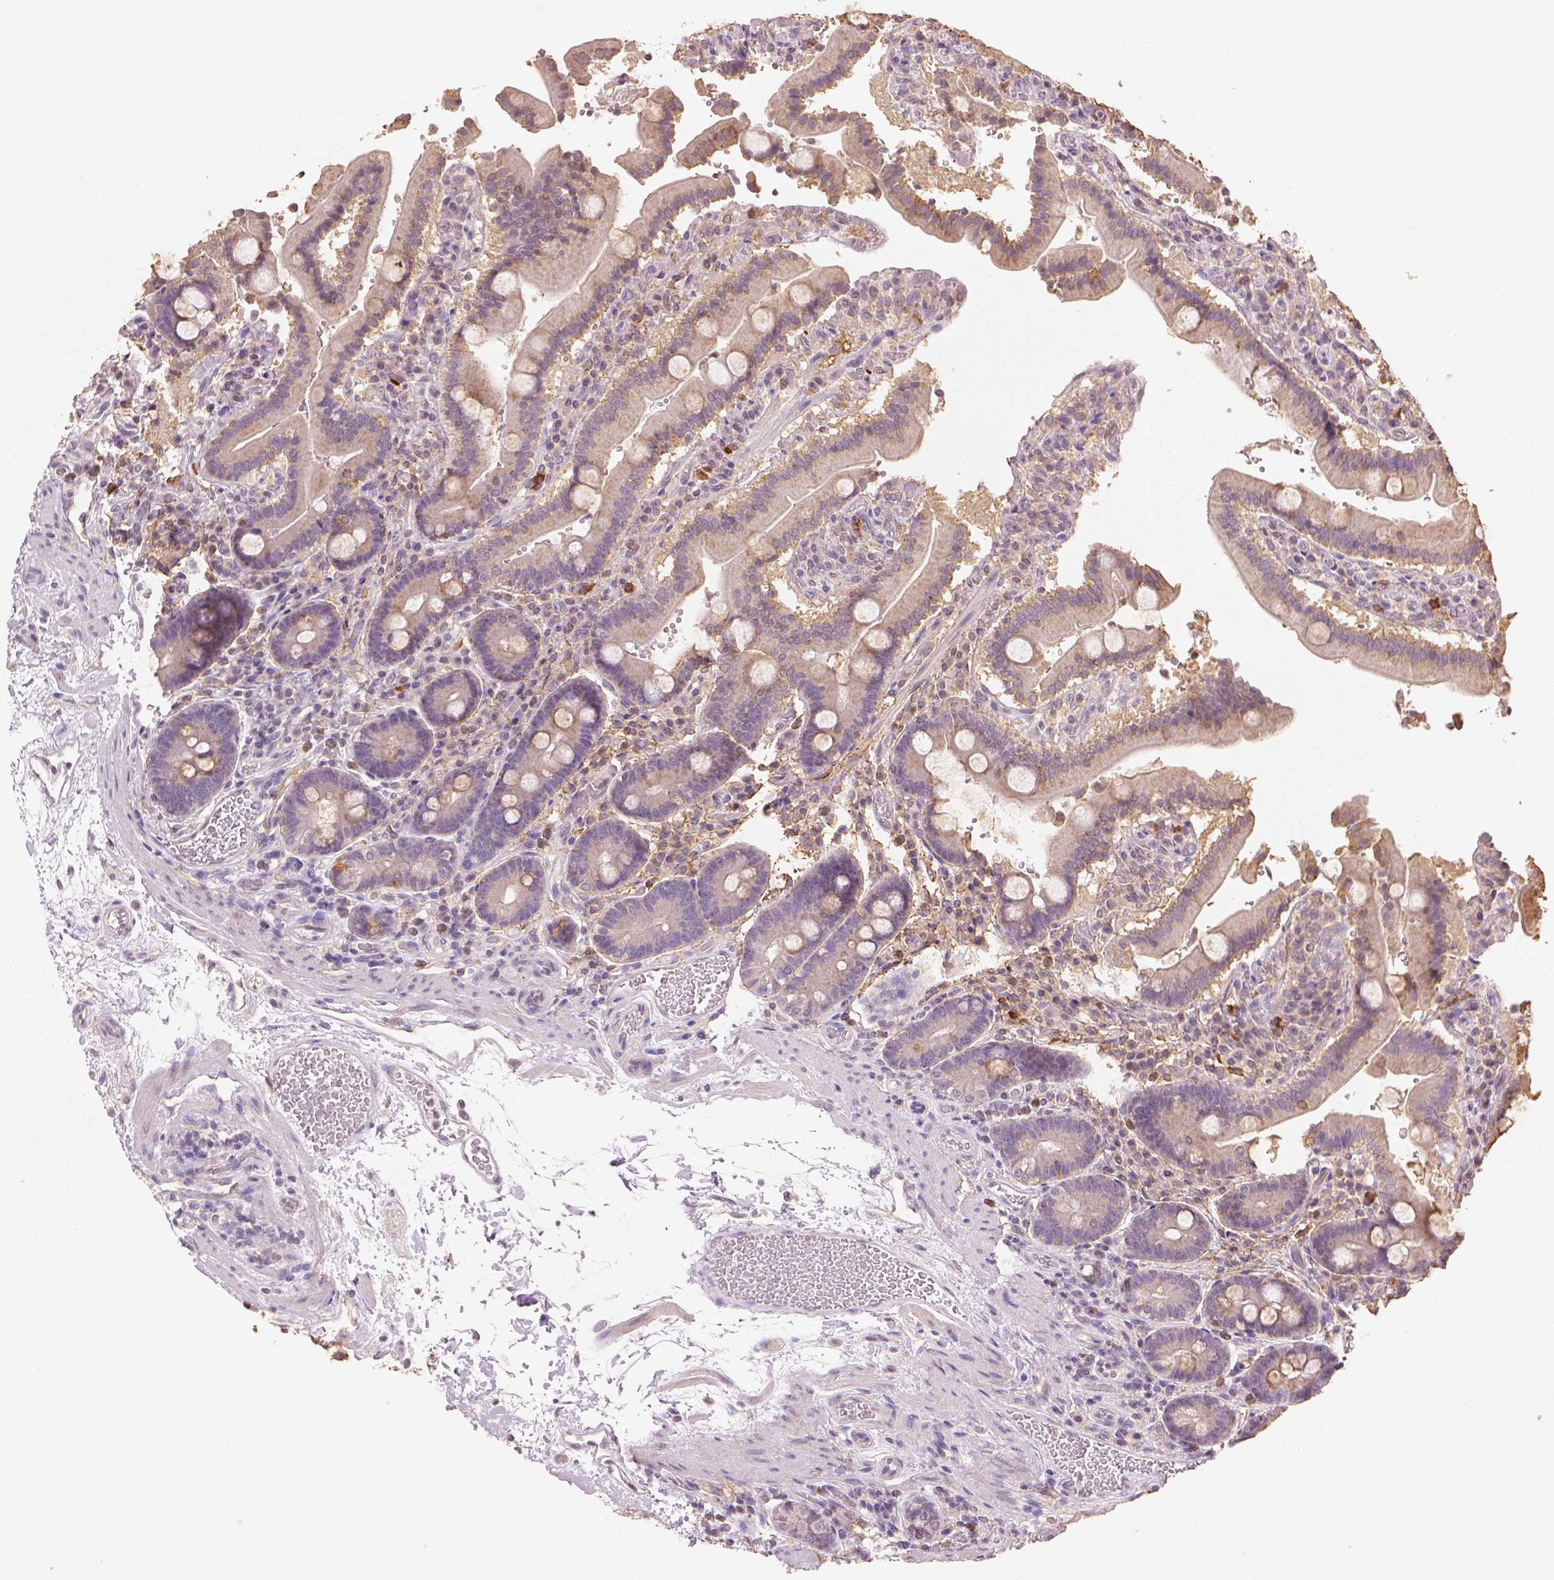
{"staining": {"intensity": "moderate", "quantity": "<25%", "location": "cytoplasmic/membranous"}, "tissue": "duodenum", "cell_type": "Glandular cells", "image_type": "normal", "snomed": [{"axis": "morphology", "description": "Normal tissue, NOS"}, {"axis": "topography", "description": "Duodenum"}], "caption": "Benign duodenum was stained to show a protein in brown. There is low levels of moderate cytoplasmic/membranous expression in approximately <25% of glandular cells. (brown staining indicates protein expression, while blue staining denotes nuclei).", "gene": "AP2B1", "patient": {"sex": "female", "age": 62}}